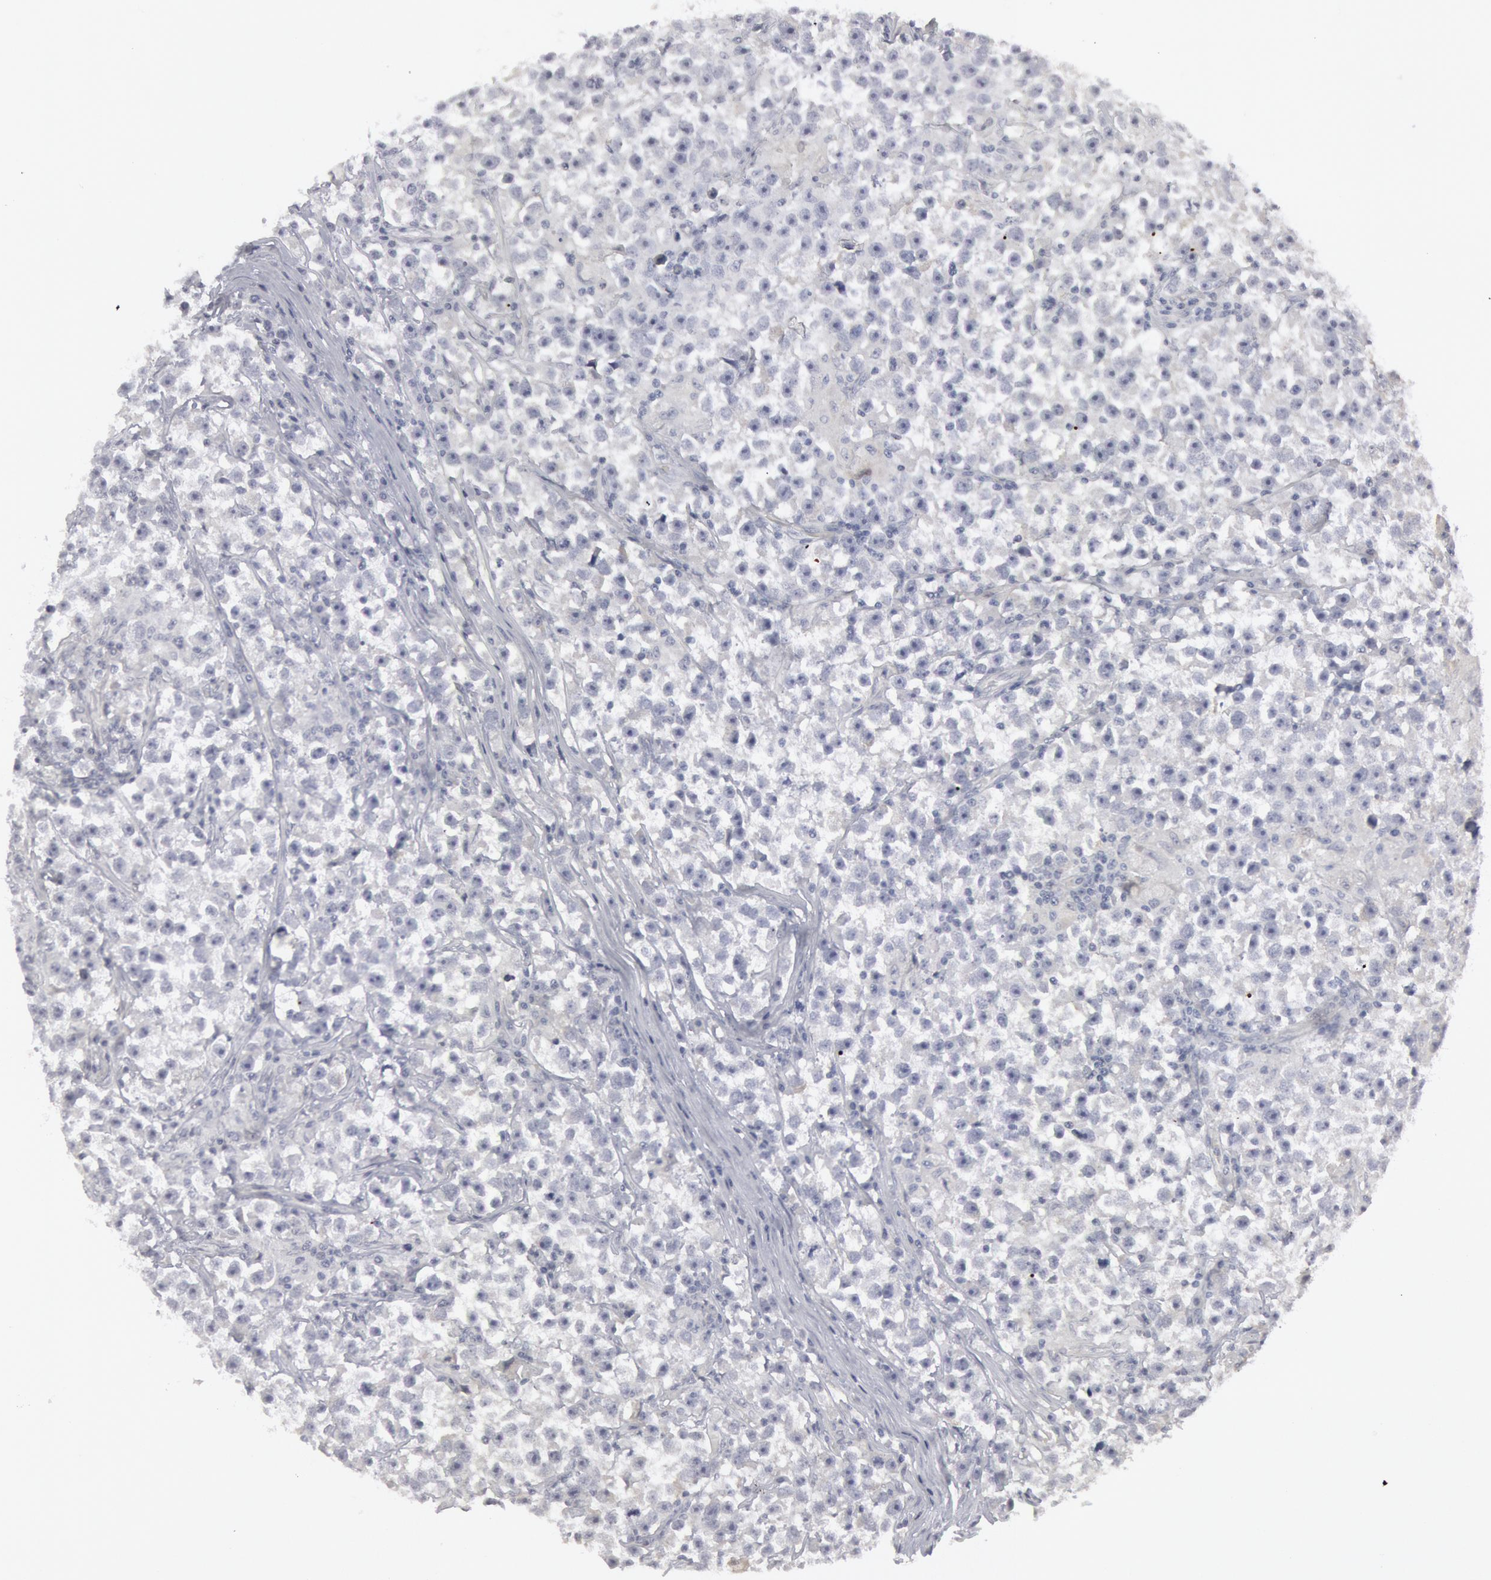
{"staining": {"intensity": "negative", "quantity": "none", "location": "none"}, "tissue": "testis cancer", "cell_type": "Tumor cells", "image_type": "cancer", "snomed": [{"axis": "morphology", "description": "Seminoma, NOS"}, {"axis": "topography", "description": "Testis"}], "caption": "Immunohistochemical staining of testis cancer shows no significant staining in tumor cells.", "gene": "DMC1", "patient": {"sex": "male", "age": 33}}